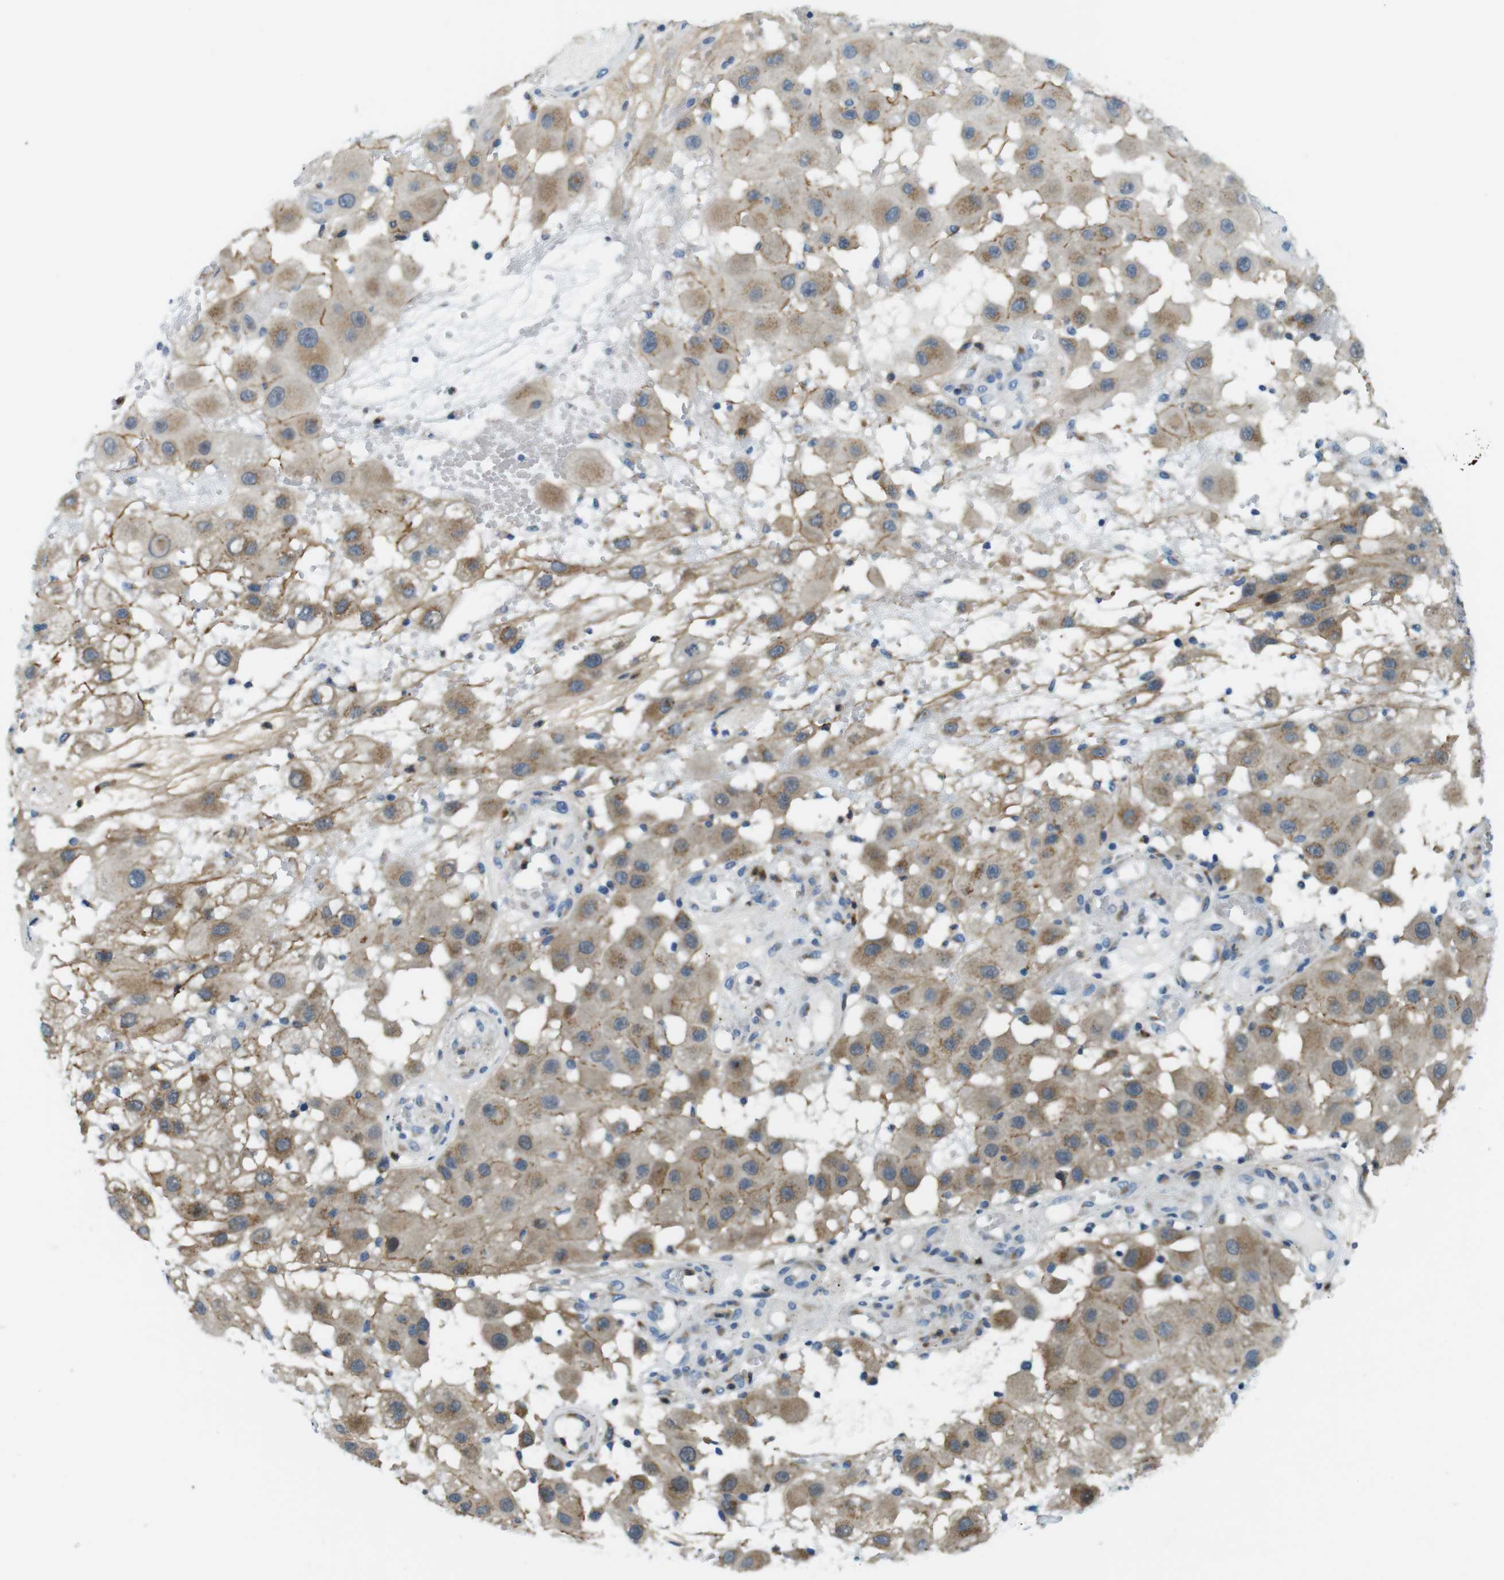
{"staining": {"intensity": "moderate", "quantity": ">75%", "location": "cytoplasmic/membranous"}, "tissue": "melanoma", "cell_type": "Tumor cells", "image_type": "cancer", "snomed": [{"axis": "morphology", "description": "Malignant melanoma, NOS"}, {"axis": "topography", "description": "Skin"}], "caption": "Protein expression analysis of malignant melanoma shows moderate cytoplasmic/membranous expression in about >75% of tumor cells. (DAB IHC with brightfield microscopy, high magnification).", "gene": "ZDHHC3", "patient": {"sex": "female", "age": 81}}